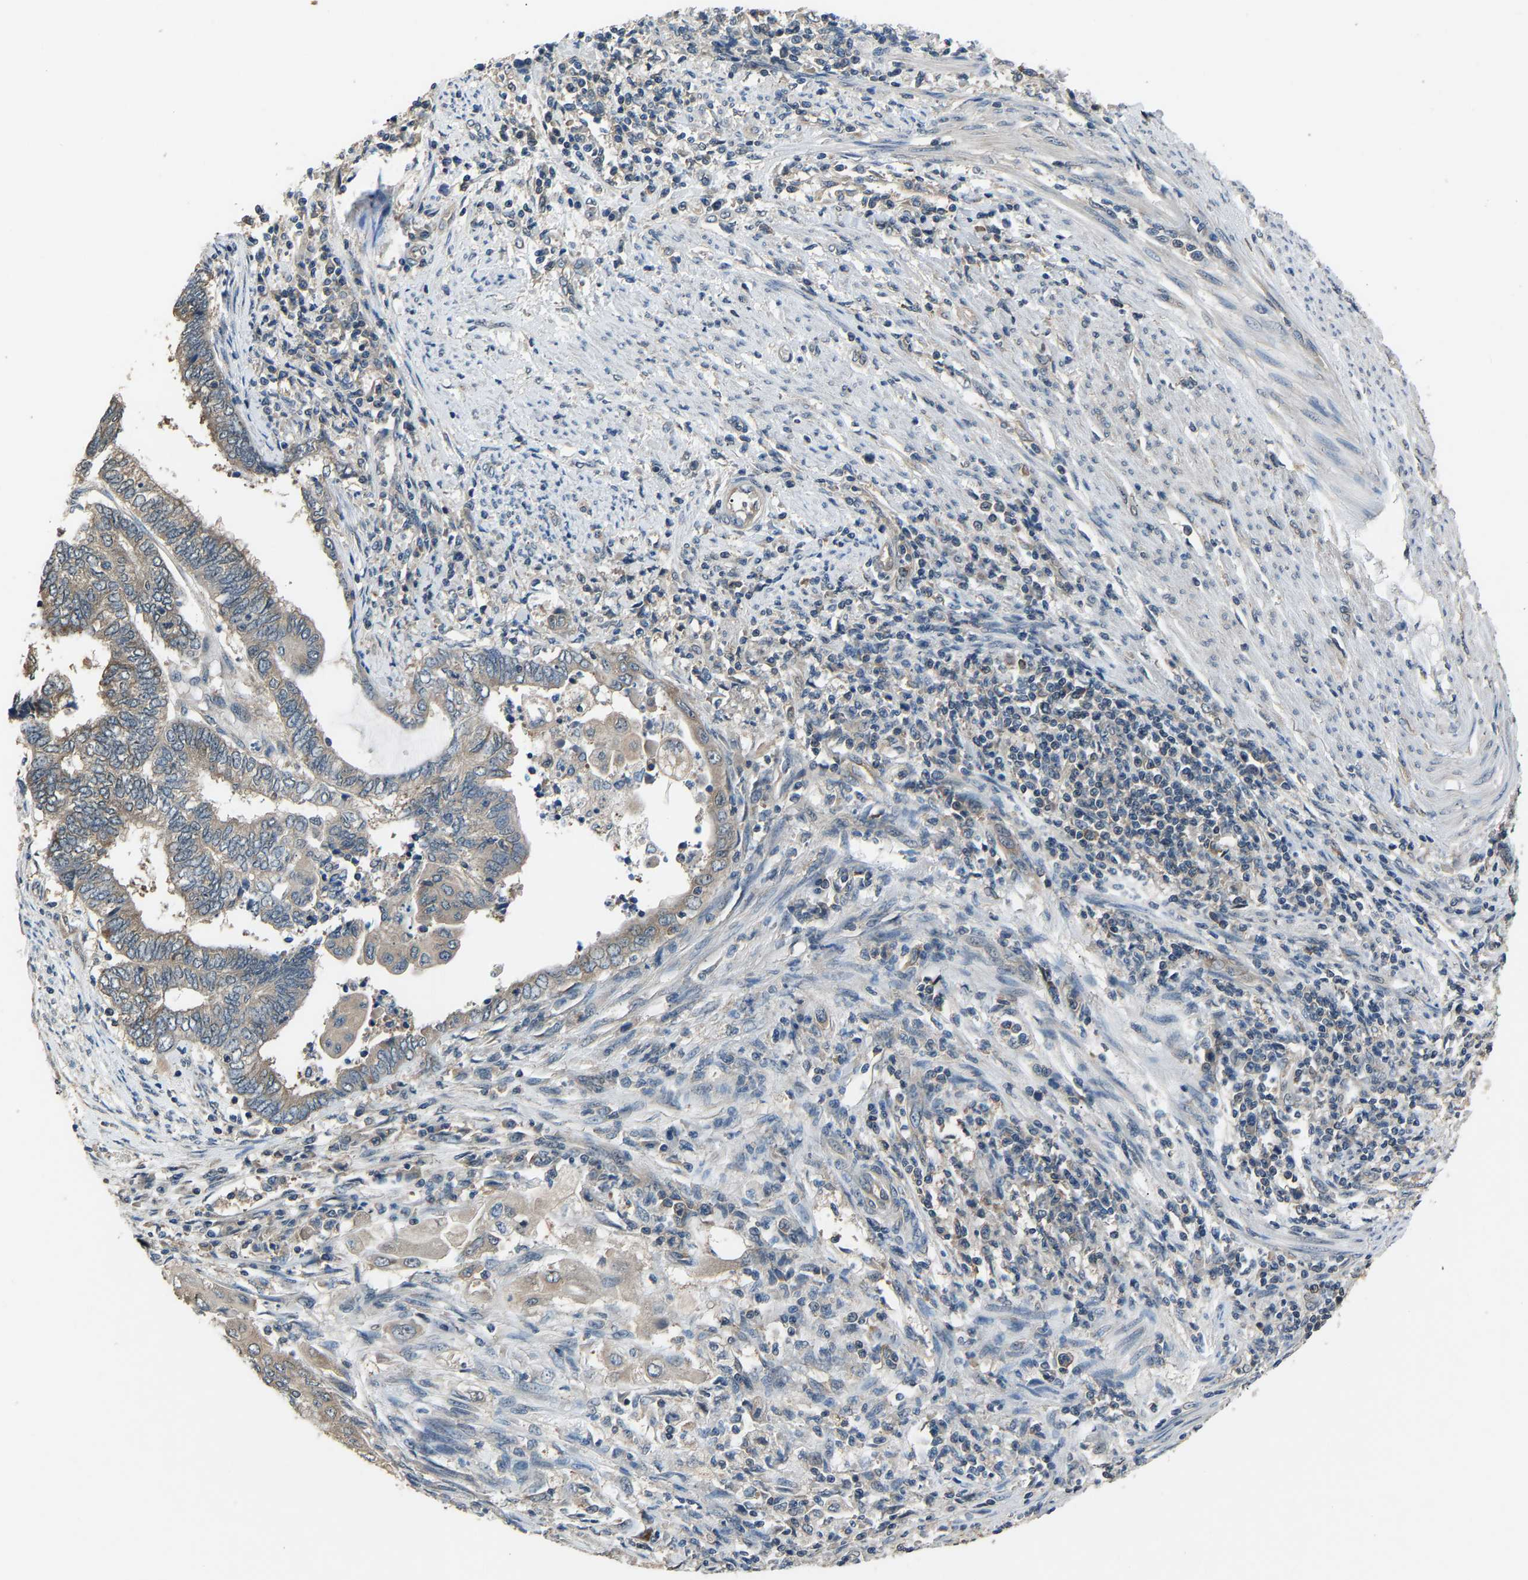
{"staining": {"intensity": "weak", "quantity": "25%-75%", "location": "cytoplasmic/membranous"}, "tissue": "endometrial cancer", "cell_type": "Tumor cells", "image_type": "cancer", "snomed": [{"axis": "morphology", "description": "Adenocarcinoma, NOS"}, {"axis": "topography", "description": "Uterus"}, {"axis": "topography", "description": "Endometrium"}], "caption": "High-power microscopy captured an immunohistochemistry (IHC) image of endometrial adenocarcinoma, revealing weak cytoplasmic/membranous staining in about 25%-75% of tumor cells. The staining was performed using DAB, with brown indicating positive protein expression. Nuclei are stained blue with hematoxylin.", "gene": "ABCC9", "patient": {"sex": "female", "age": 70}}